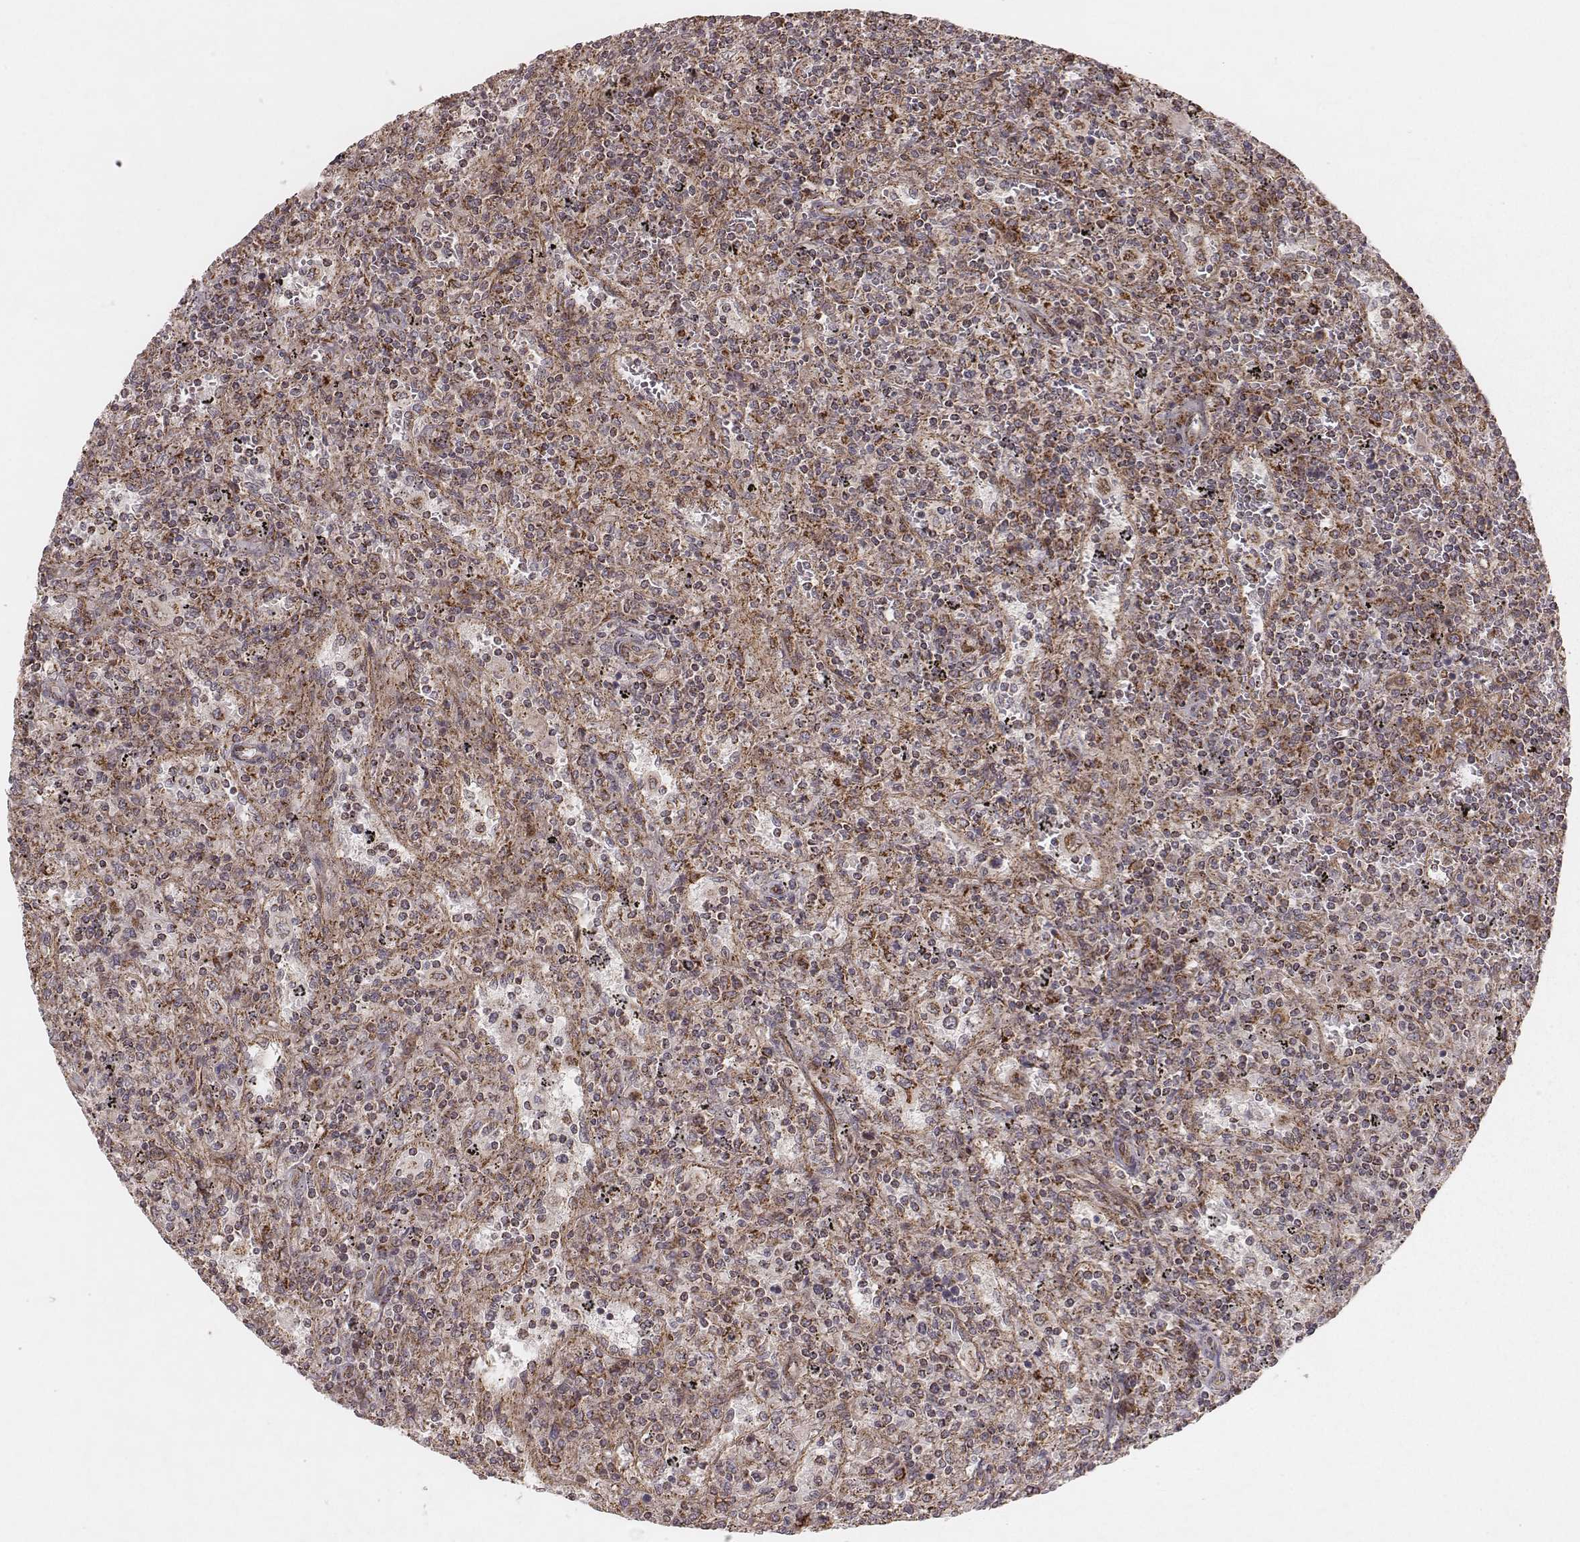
{"staining": {"intensity": "moderate", "quantity": "25%-75%", "location": "cytoplasmic/membranous"}, "tissue": "lymphoma", "cell_type": "Tumor cells", "image_type": "cancer", "snomed": [{"axis": "morphology", "description": "Malignant lymphoma, non-Hodgkin's type, Low grade"}, {"axis": "topography", "description": "Spleen"}], "caption": "Moderate cytoplasmic/membranous protein staining is seen in about 25%-75% of tumor cells in lymphoma.", "gene": "NDUFA7", "patient": {"sex": "male", "age": 62}}